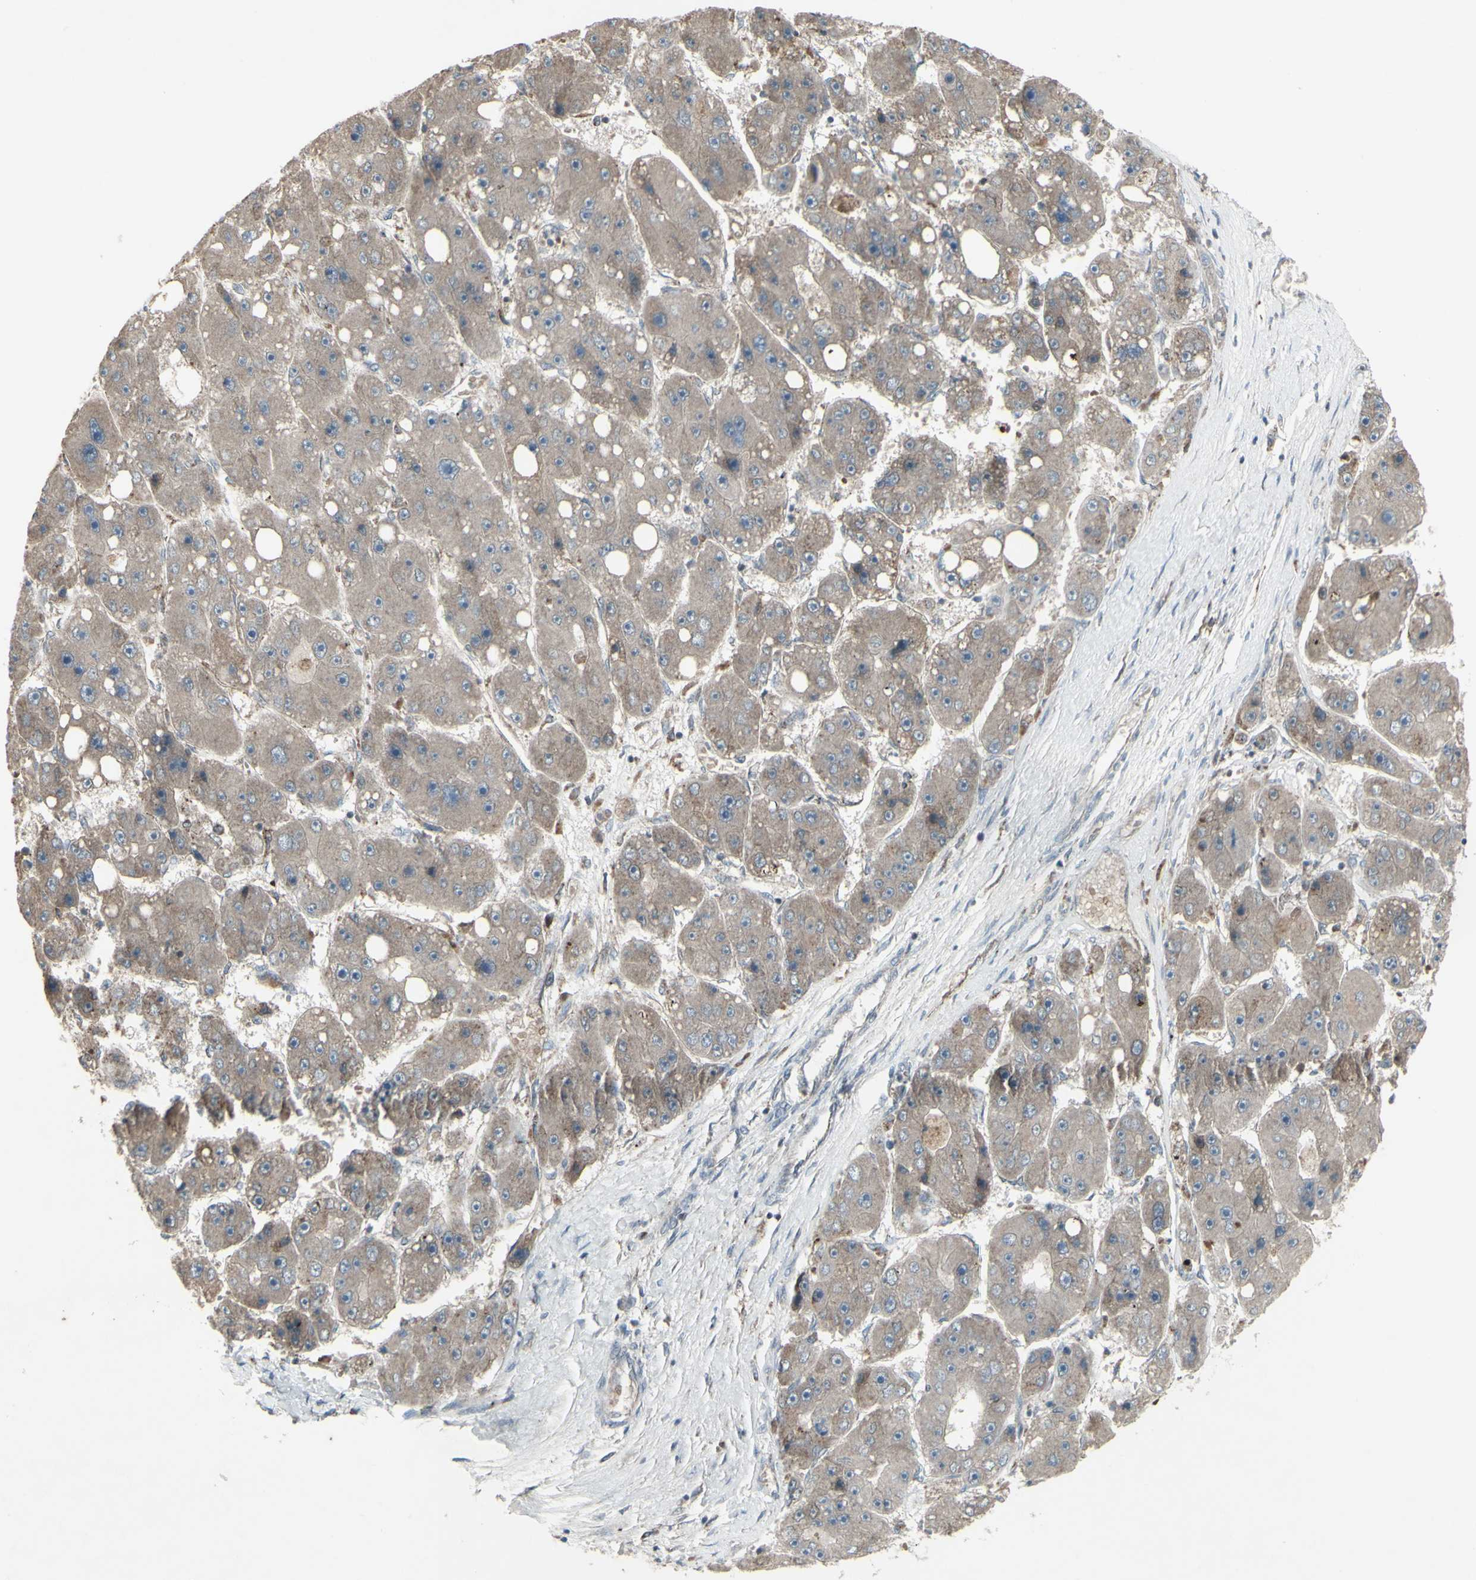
{"staining": {"intensity": "weak", "quantity": ">75%", "location": "cytoplasmic/membranous"}, "tissue": "liver cancer", "cell_type": "Tumor cells", "image_type": "cancer", "snomed": [{"axis": "morphology", "description": "Carcinoma, Hepatocellular, NOS"}, {"axis": "topography", "description": "Liver"}], "caption": "DAB (3,3'-diaminobenzidine) immunohistochemical staining of liver cancer (hepatocellular carcinoma) reveals weak cytoplasmic/membranous protein expression in approximately >75% of tumor cells.", "gene": "SHC1", "patient": {"sex": "female", "age": 61}}